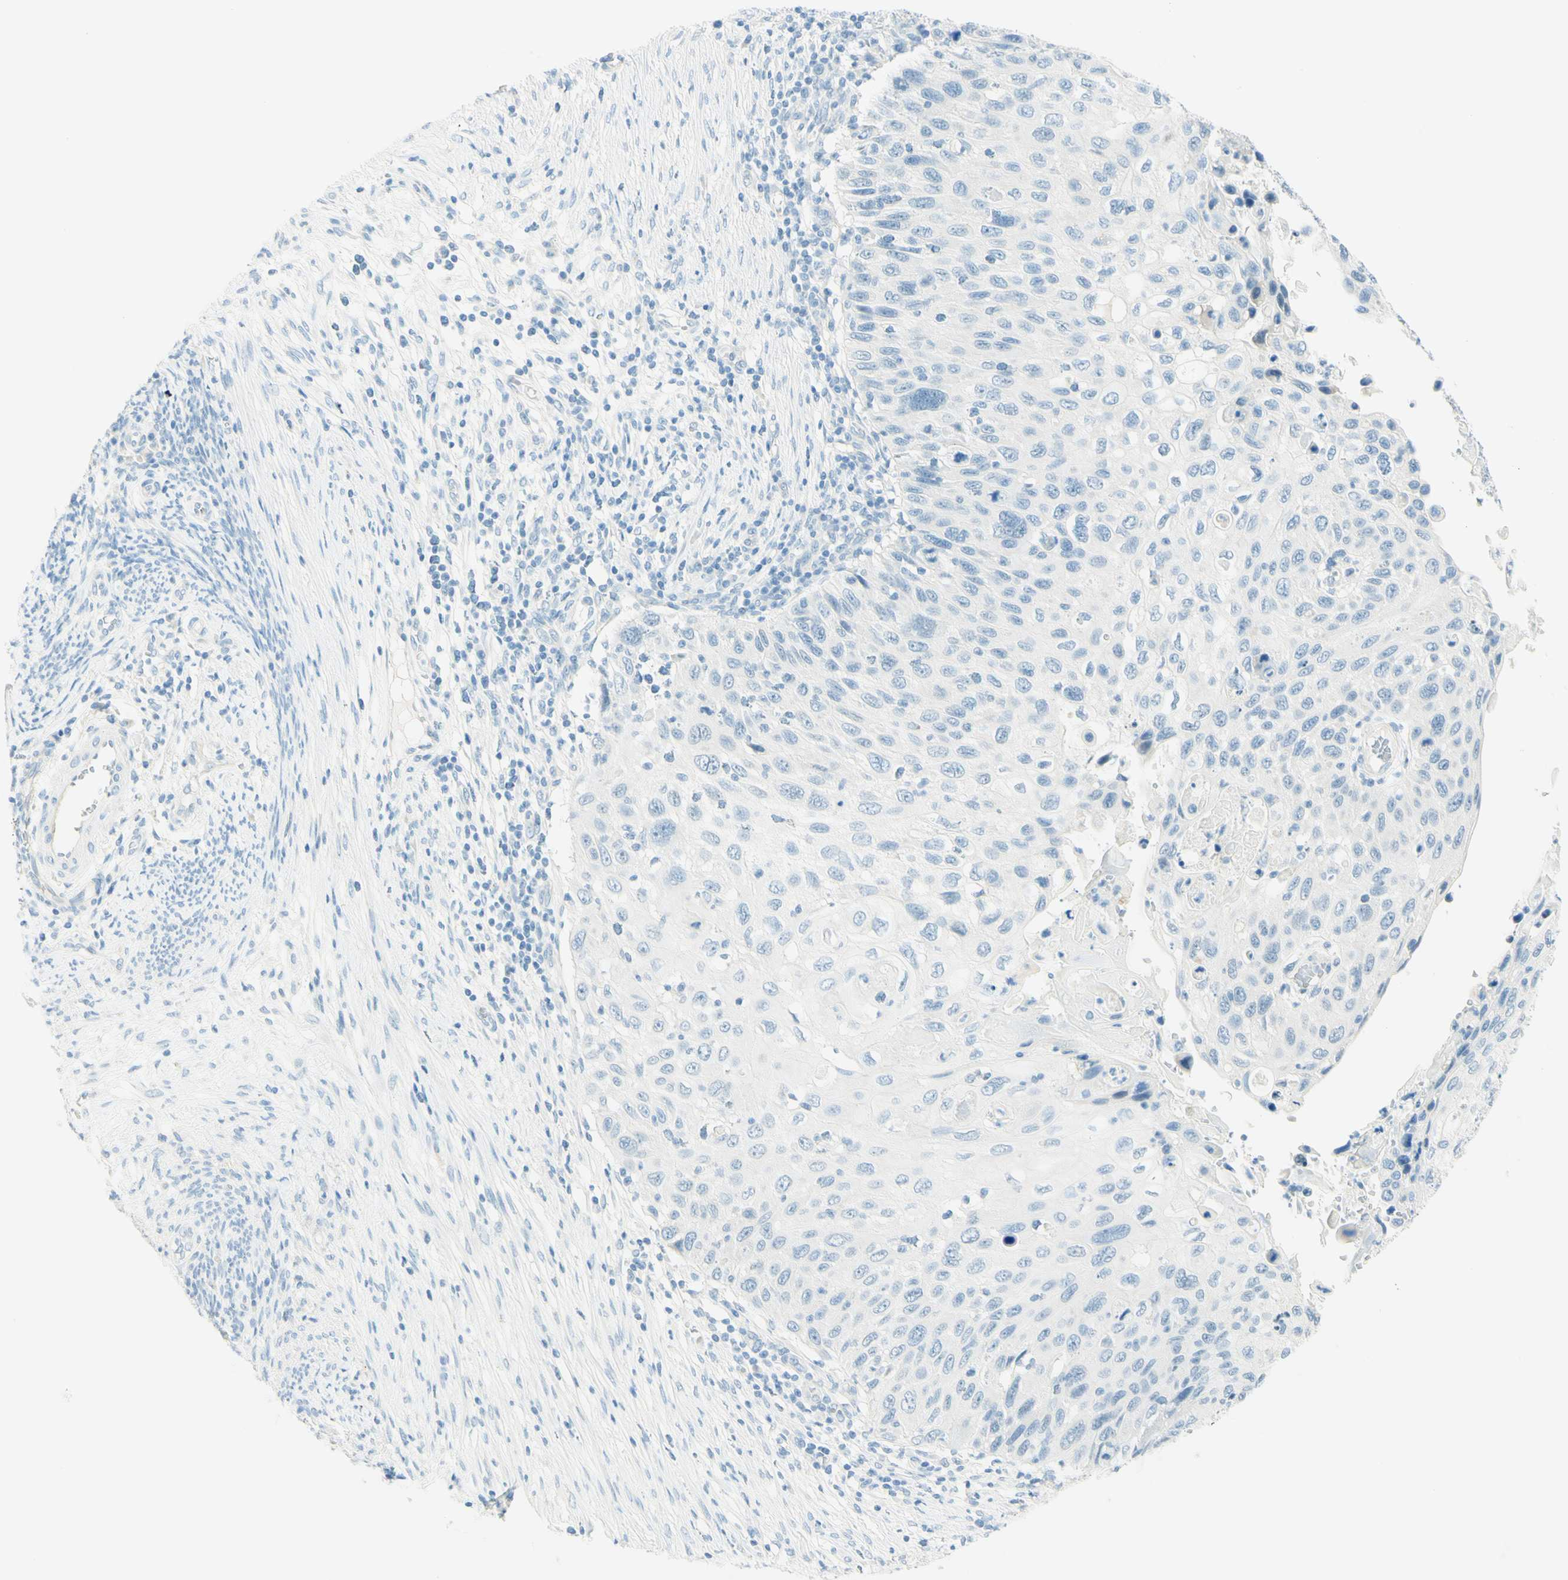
{"staining": {"intensity": "negative", "quantity": "none", "location": "none"}, "tissue": "cervical cancer", "cell_type": "Tumor cells", "image_type": "cancer", "snomed": [{"axis": "morphology", "description": "Squamous cell carcinoma, NOS"}, {"axis": "topography", "description": "Cervix"}], "caption": "There is no significant expression in tumor cells of cervical cancer (squamous cell carcinoma). (DAB immunohistochemistry (IHC), high magnification).", "gene": "TMEM132D", "patient": {"sex": "female", "age": 70}}